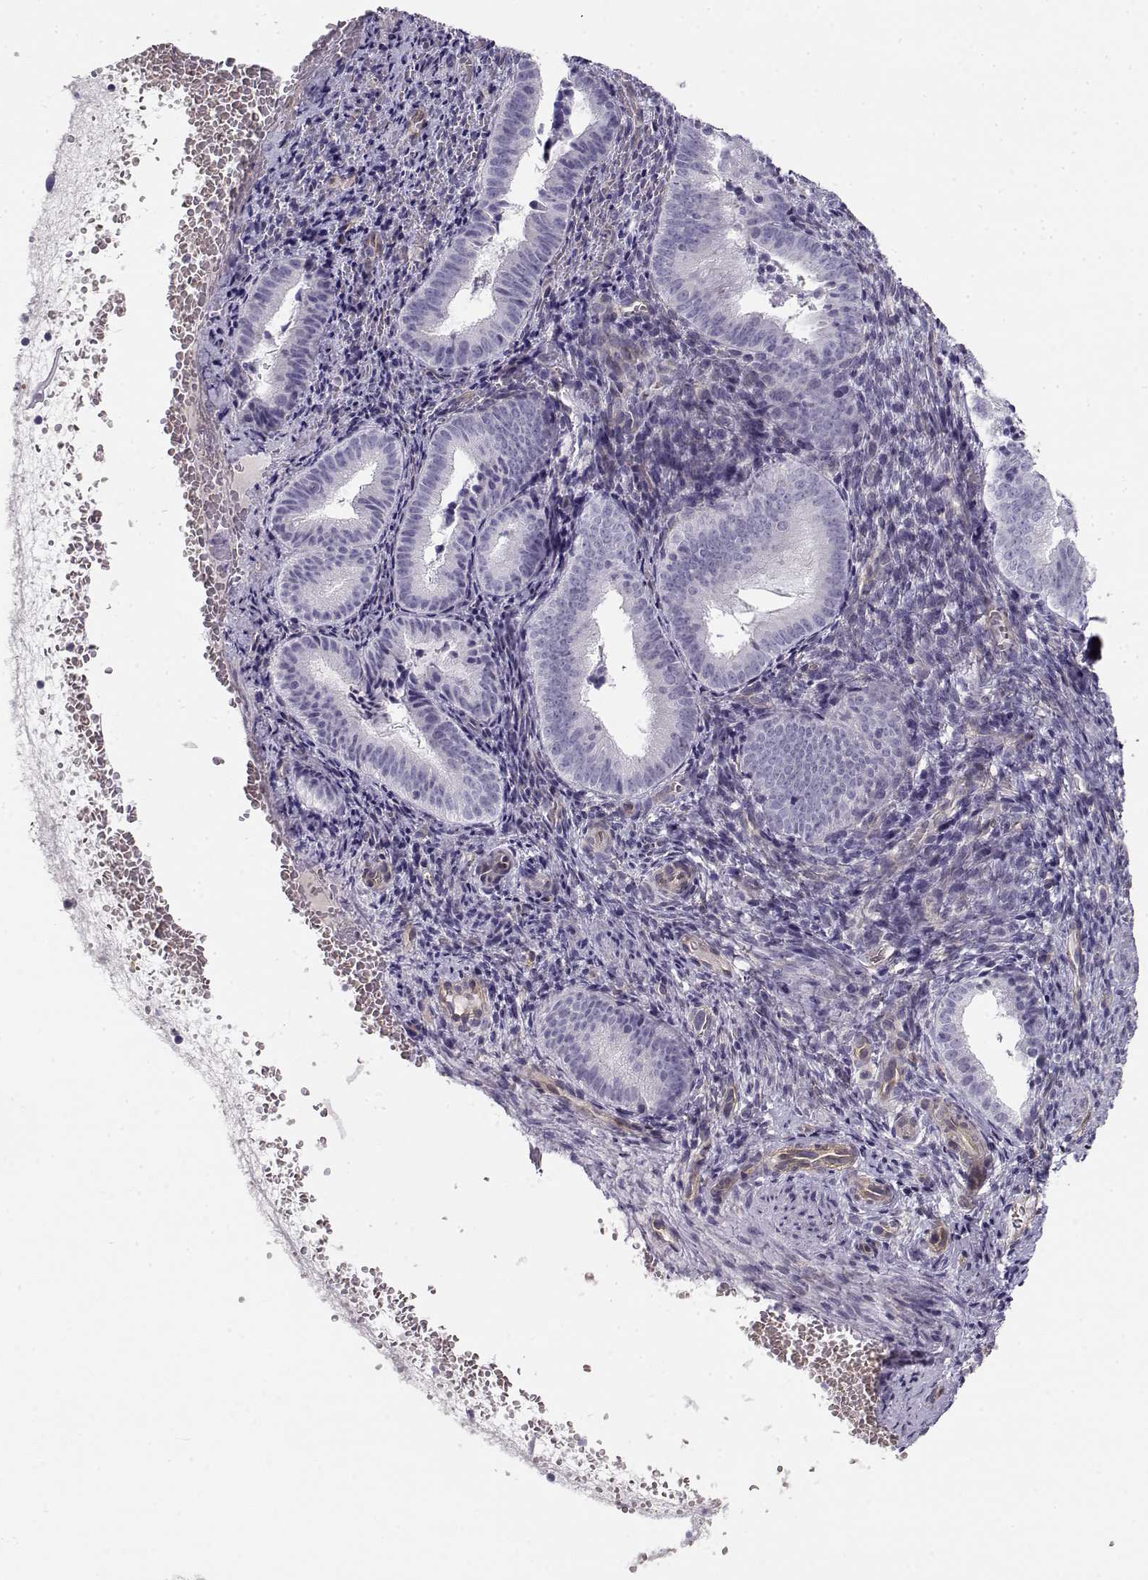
{"staining": {"intensity": "negative", "quantity": "none", "location": "none"}, "tissue": "endometrium", "cell_type": "Cells in endometrial stroma", "image_type": "normal", "snomed": [{"axis": "morphology", "description": "Normal tissue, NOS"}, {"axis": "topography", "description": "Endometrium"}], "caption": "Photomicrograph shows no significant protein staining in cells in endometrial stroma of benign endometrium.", "gene": "MYO1A", "patient": {"sex": "female", "age": 42}}